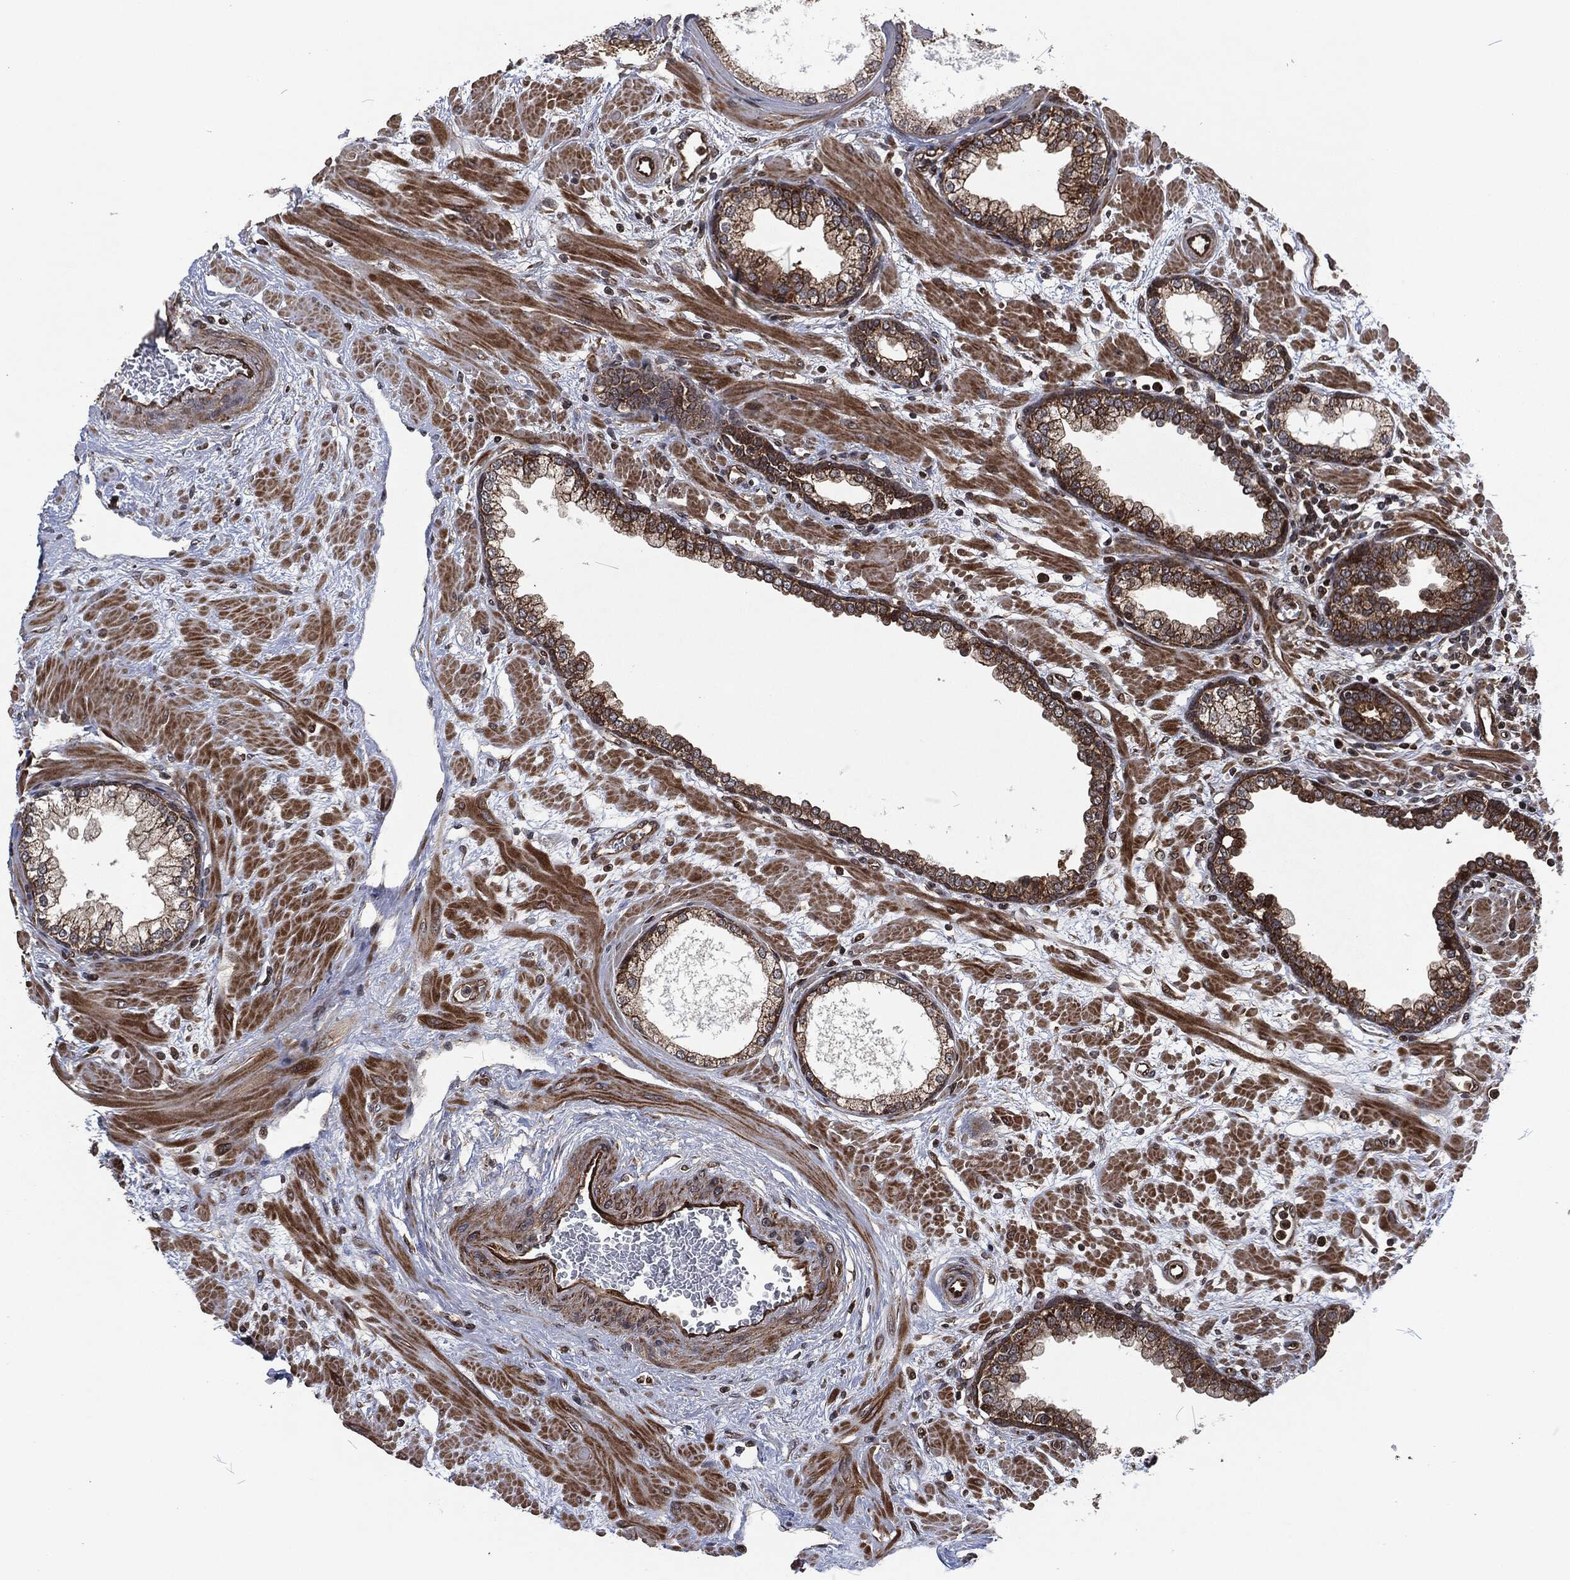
{"staining": {"intensity": "moderate", "quantity": ">75%", "location": "cytoplasmic/membranous"}, "tissue": "prostate", "cell_type": "Glandular cells", "image_type": "normal", "snomed": [{"axis": "morphology", "description": "Normal tissue, NOS"}, {"axis": "topography", "description": "Prostate"}], "caption": "Protein expression analysis of unremarkable human prostate reveals moderate cytoplasmic/membranous staining in approximately >75% of glandular cells. (Brightfield microscopy of DAB IHC at high magnification).", "gene": "CMPK2", "patient": {"sex": "male", "age": 63}}